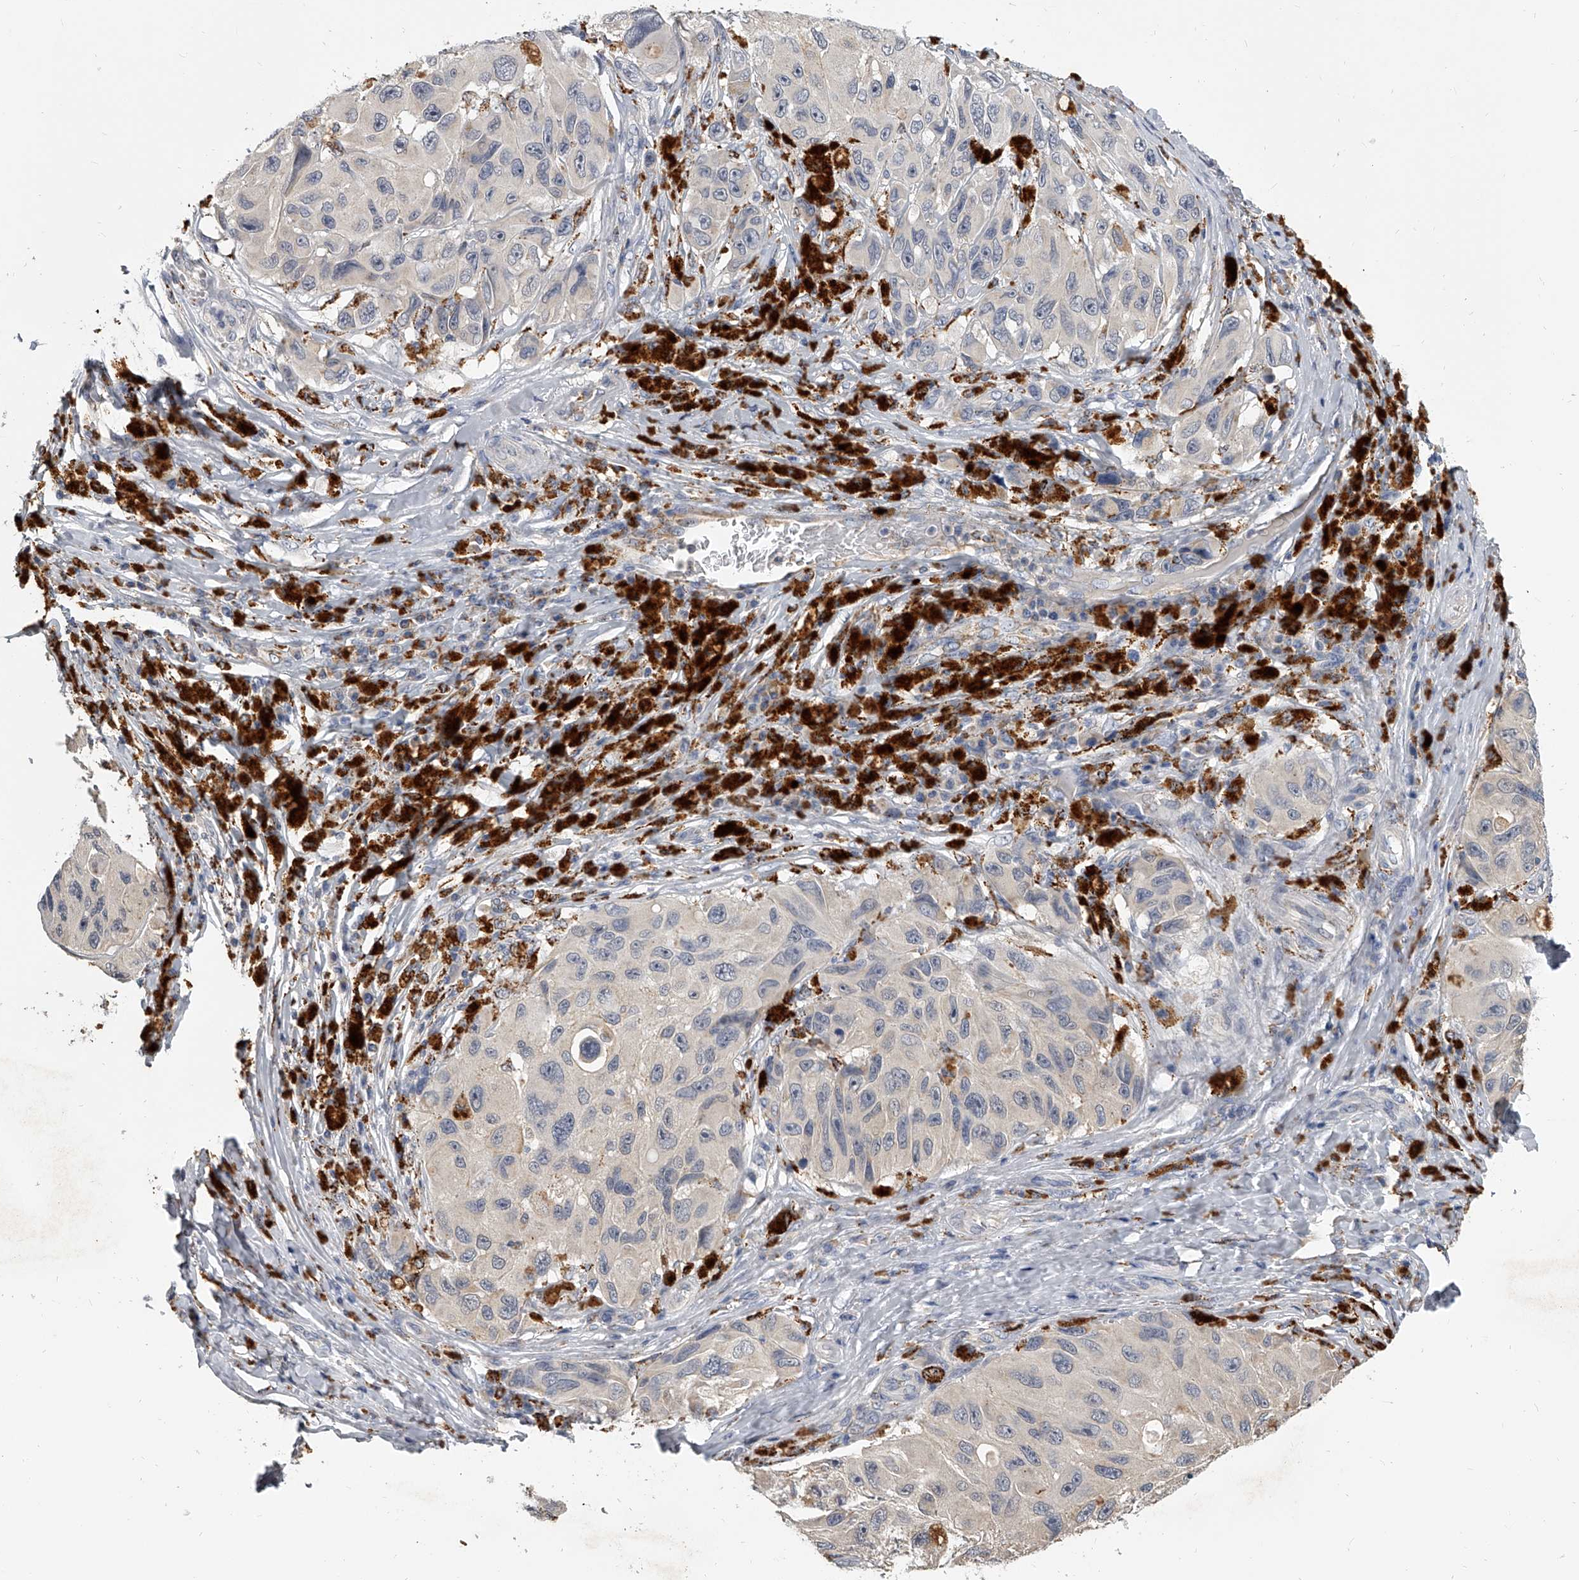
{"staining": {"intensity": "negative", "quantity": "none", "location": "none"}, "tissue": "melanoma", "cell_type": "Tumor cells", "image_type": "cancer", "snomed": [{"axis": "morphology", "description": "Malignant melanoma, NOS"}, {"axis": "topography", "description": "Skin"}], "caption": "DAB immunohistochemical staining of melanoma demonstrates no significant expression in tumor cells.", "gene": "KLHL7", "patient": {"sex": "female", "age": 73}}